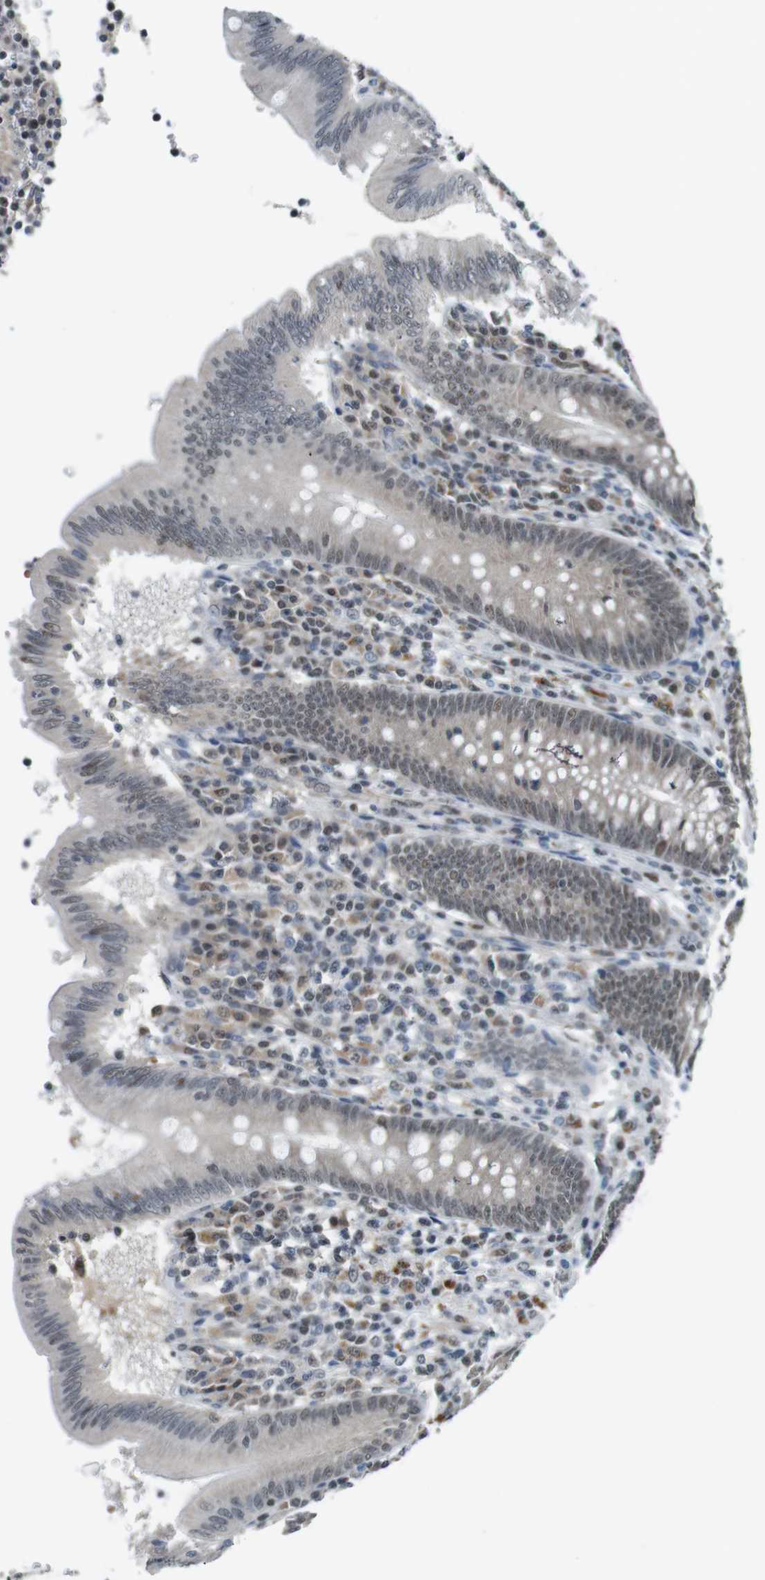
{"staining": {"intensity": "moderate", "quantity": "25%-75%", "location": "nuclear"}, "tissue": "appendix", "cell_type": "Glandular cells", "image_type": "normal", "snomed": [{"axis": "morphology", "description": "Normal tissue, NOS"}, {"axis": "morphology", "description": "Inflammation, NOS"}, {"axis": "topography", "description": "Appendix"}], "caption": "This micrograph reveals IHC staining of unremarkable human appendix, with medium moderate nuclear expression in about 25%-75% of glandular cells.", "gene": "MAPKAPK5", "patient": {"sex": "male", "age": 46}}